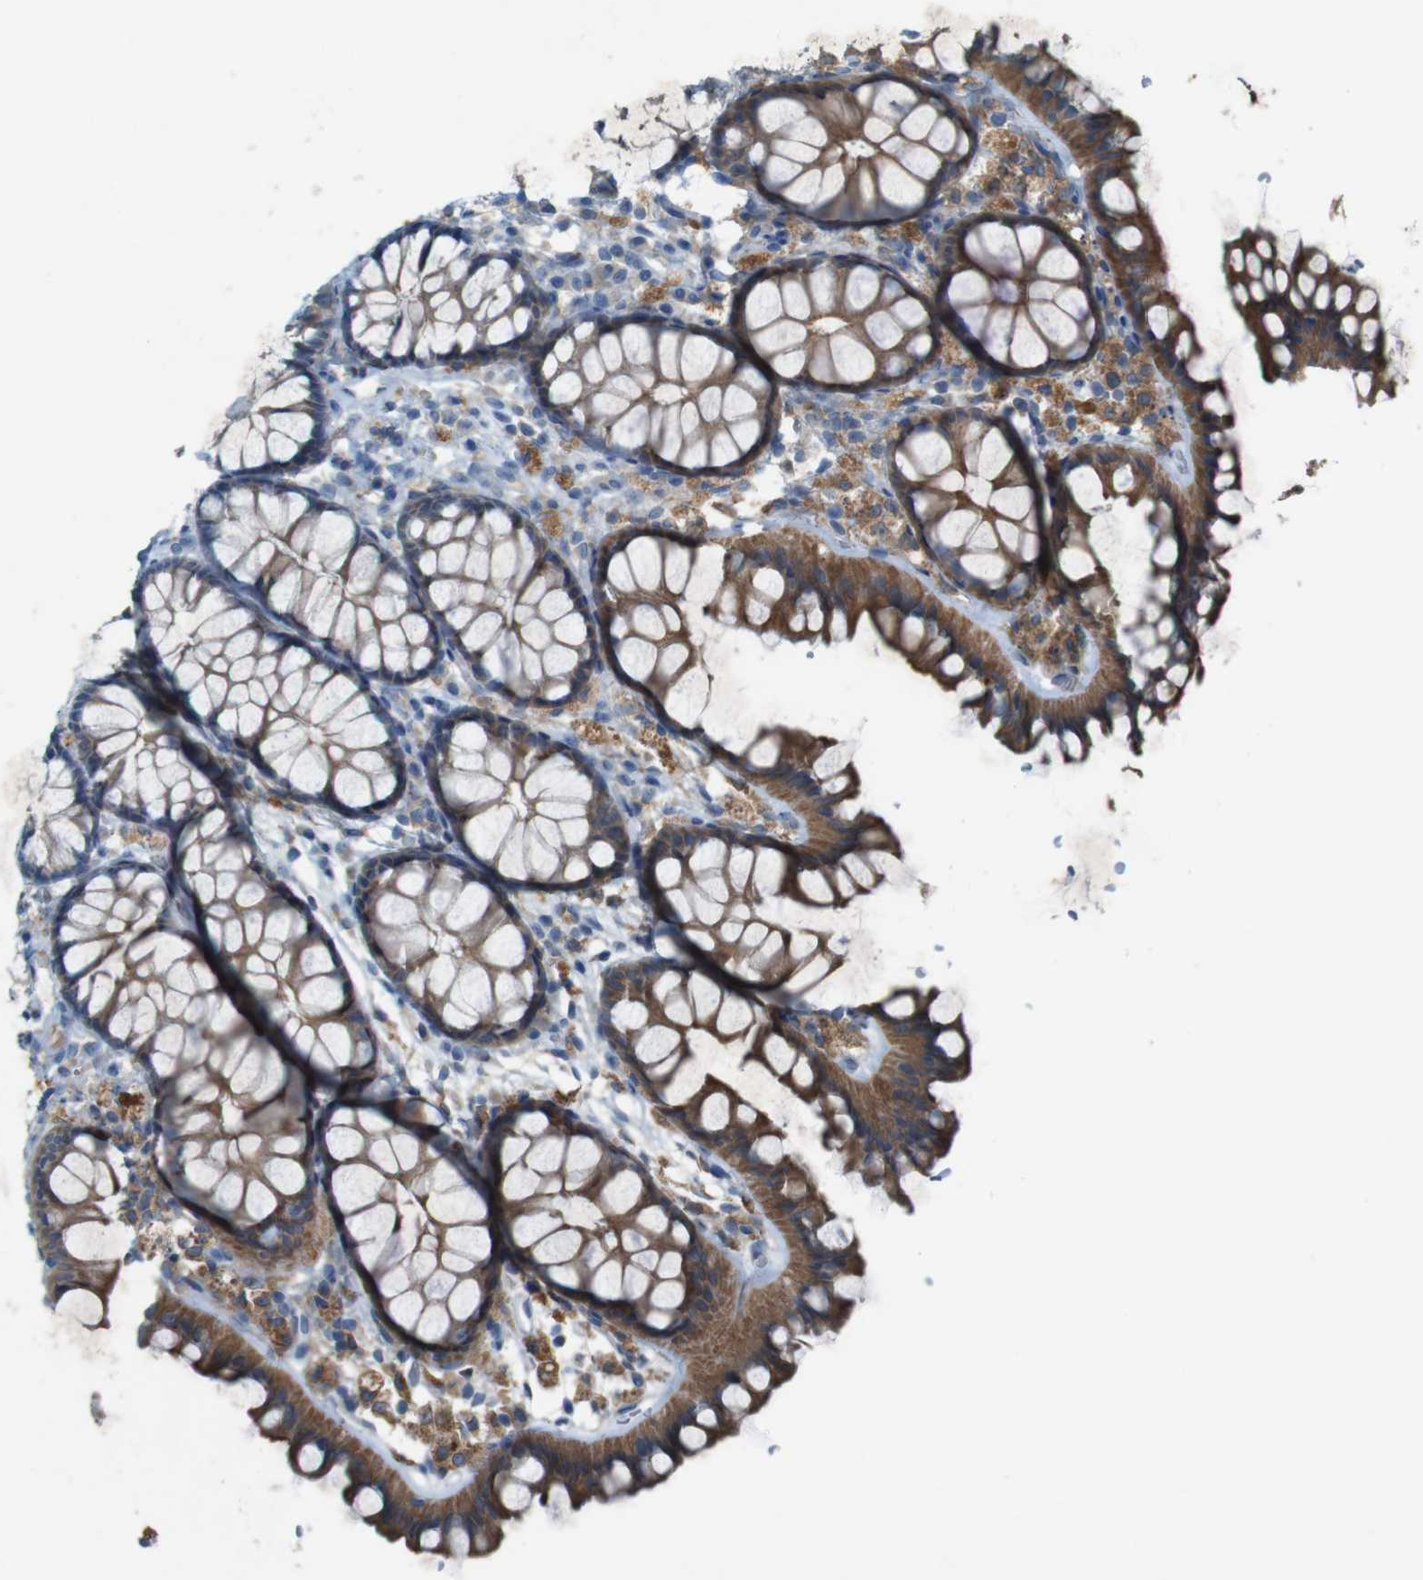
{"staining": {"intensity": "negative", "quantity": "none", "location": "none"}, "tissue": "colon", "cell_type": "Endothelial cells", "image_type": "normal", "snomed": [{"axis": "morphology", "description": "Normal tissue, NOS"}, {"axis": "topography", "description": "Colon"}], "caption": "Endothelial cells show no significant protein expression in unremarkable colon. Brightfield microscopy of IHC stained with DAB (3,3'-diaminobenzidine) (brown) and hematoxylin (blue), captured at high magnification.", "gene": "MOGAT3", "patient": {"sex": "female", "age": 55}}